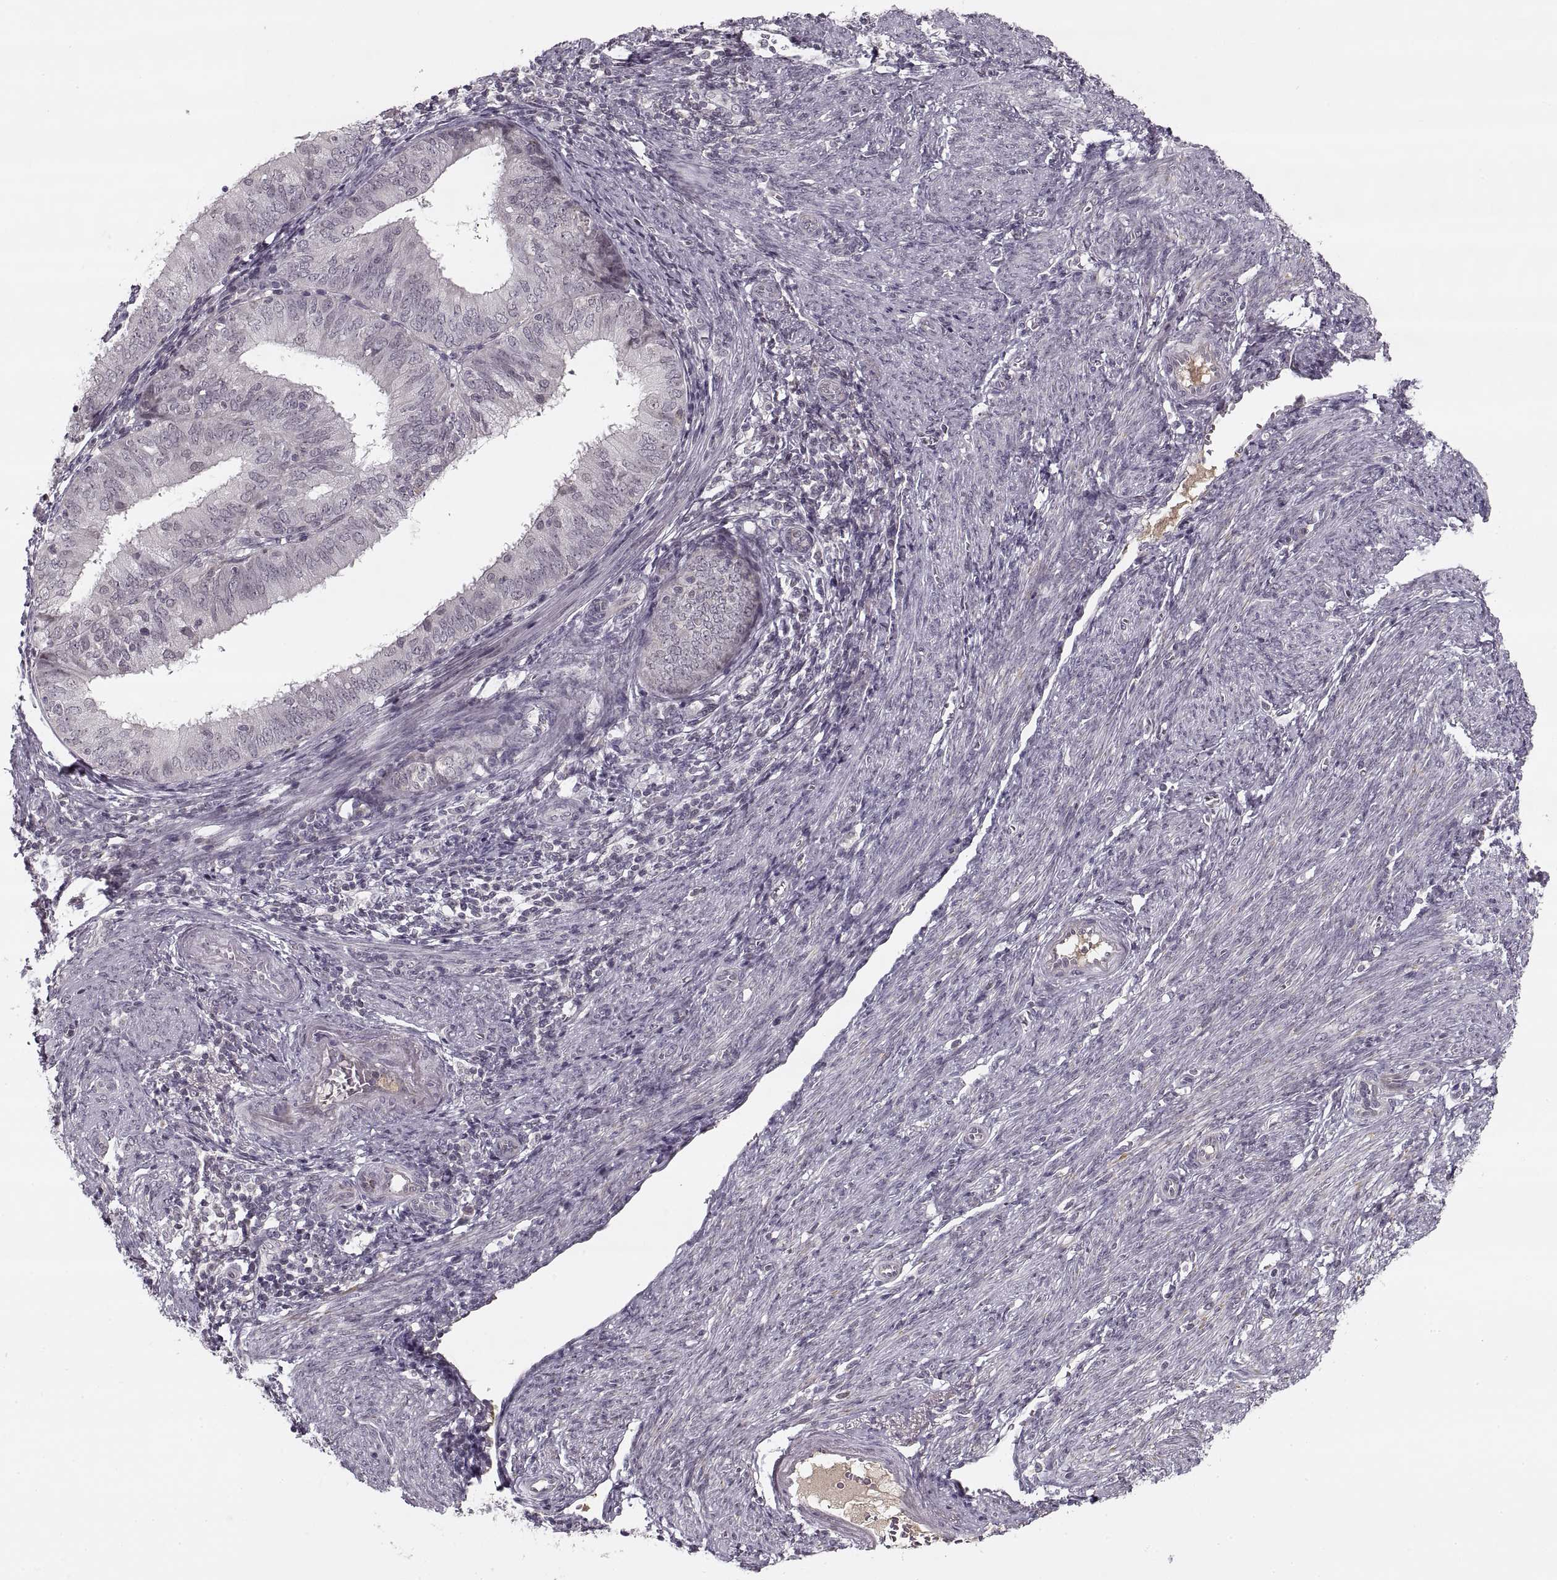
{"staining": {"intensity": "negative", "quantity": "none", "location": "none"}, "tissue": "endometrial cancer", "cell_type": "Tumor cells", "image_type": "cancer", "snomed": [{"axis": "morphology", "description": "Adenocarcinoma, NOS"}, {"axis": "topography", "description": "Endometrium"}], "caption": "Human endometrial cancer stained for a protein using immunohistochemistry shows no expression in tumor cells.", "gene": "ASIC3", "patient": {"sex": "female", "age": 57}}